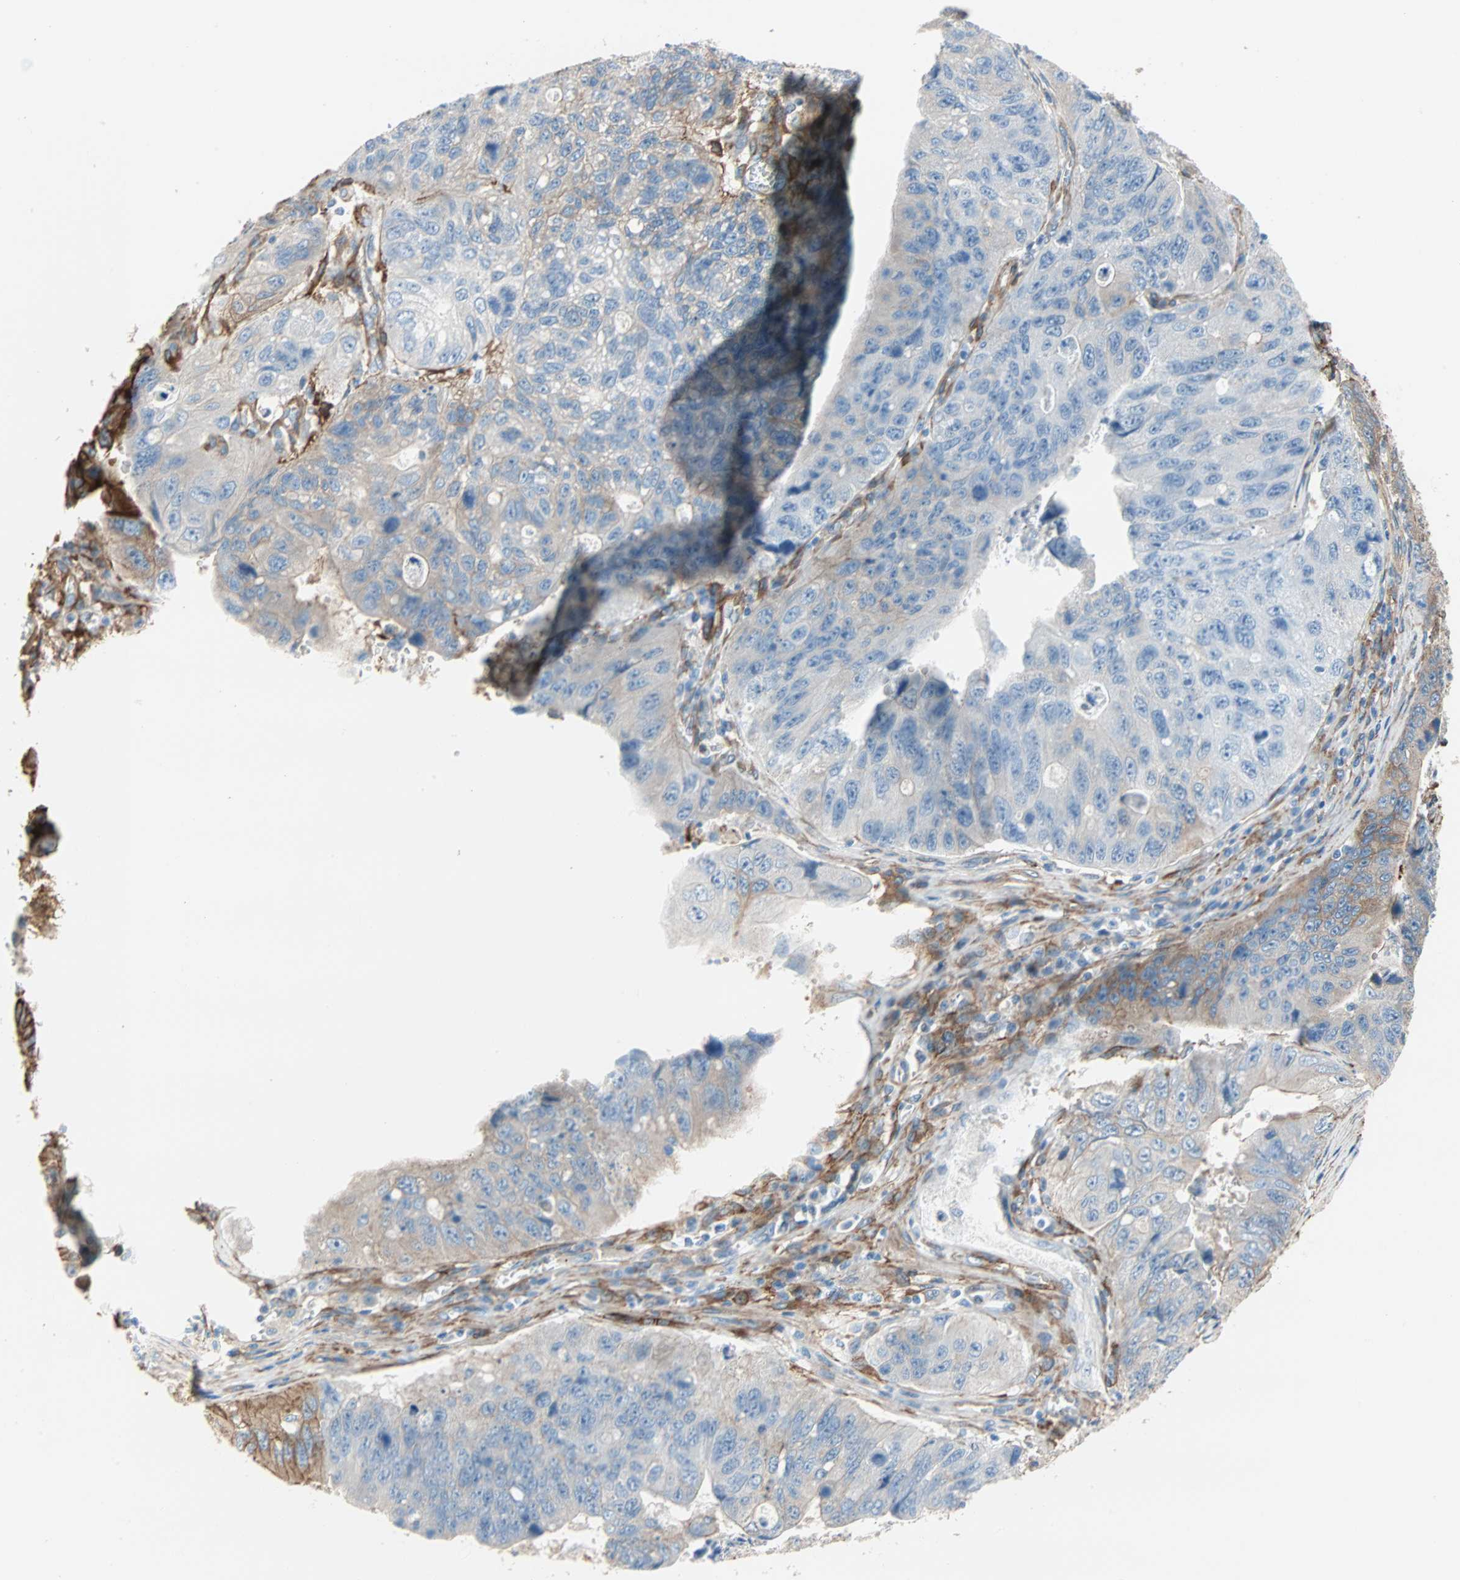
{"staining": {"intensity": "strong", "quantity": "25%-75%", "location": "cytoplasmic/membranous"}, "tissue": "stomach cancer", "cell_type": "Tumor cells", "image_type": "cancer", "snomed": [{"axis": "morphology", "description": "Adenocarcinoma, NOS"}, {"axis": "topography", "description": "Stomach"}], "caption": "IHC of stomach cancer (adenocarcinoma) reveals high levels of strong cytoplasmic/membranous expression in about 25%-75% of tumor cells.", "gene": "EPB41L2", "patient": {"sex": "male", "age": 59}}